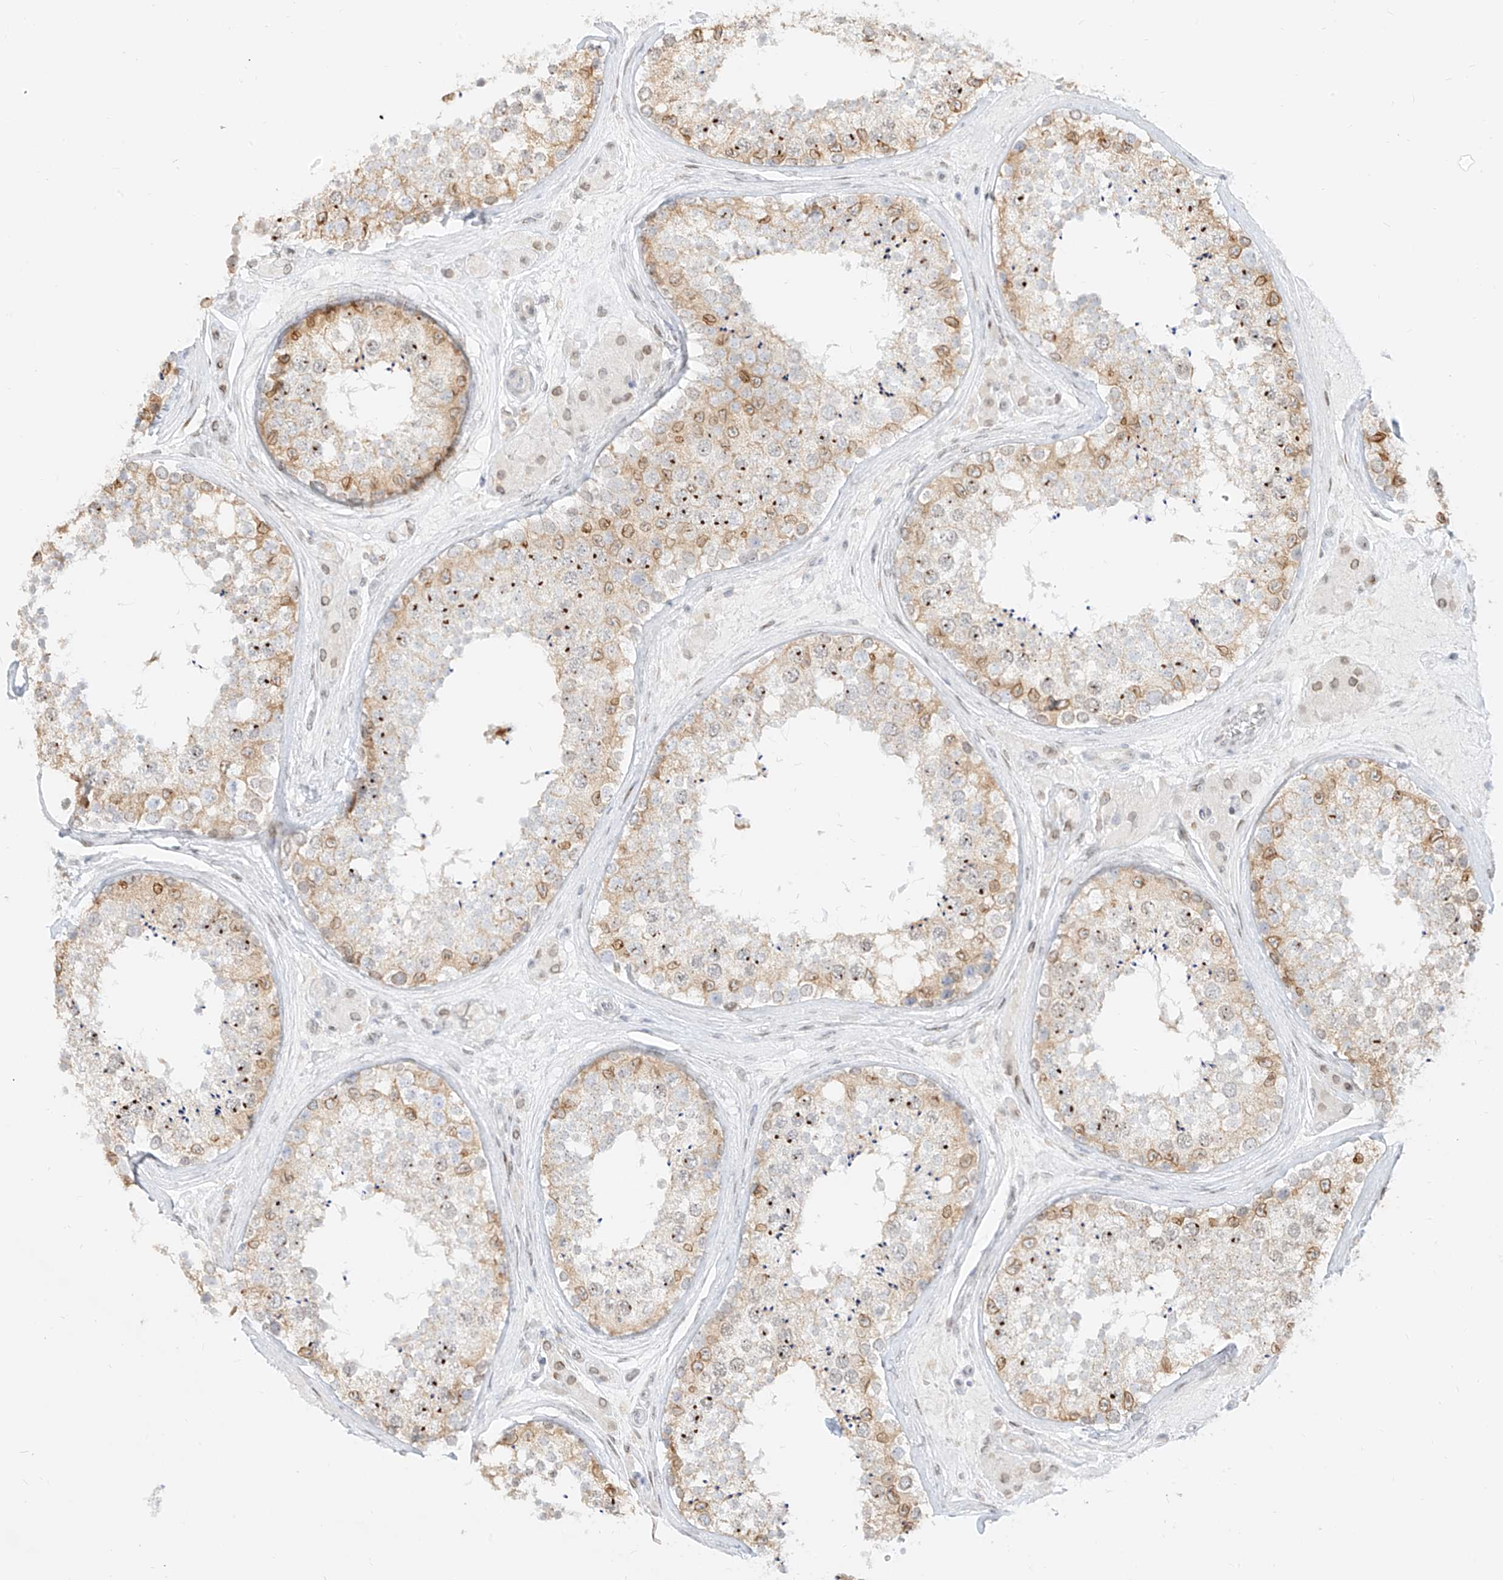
{"staining": {"intensity": "moderate", "quantity": "<25%", "location": "cytoplasmic/membranous,nuclear"}, "tissue": "testis", "cell_type": "Cells in seminiferous ducts", "image_type": "normal", "snomed": [{"axis": "morphology", "description": "Normal tissue, NOS"}, {"axis": "topography", "description": "Testis"}], "caption": "DAB (3,3'-diaminobenzidine) immunohistochemical staining of benign testis shows moderate cytoplasmic/membranous,nuclear protein staining in about <25% of cells in seminiferous ducts.", "gene": "NHSL1", "patient": {"sex": "male", "age": 46}}